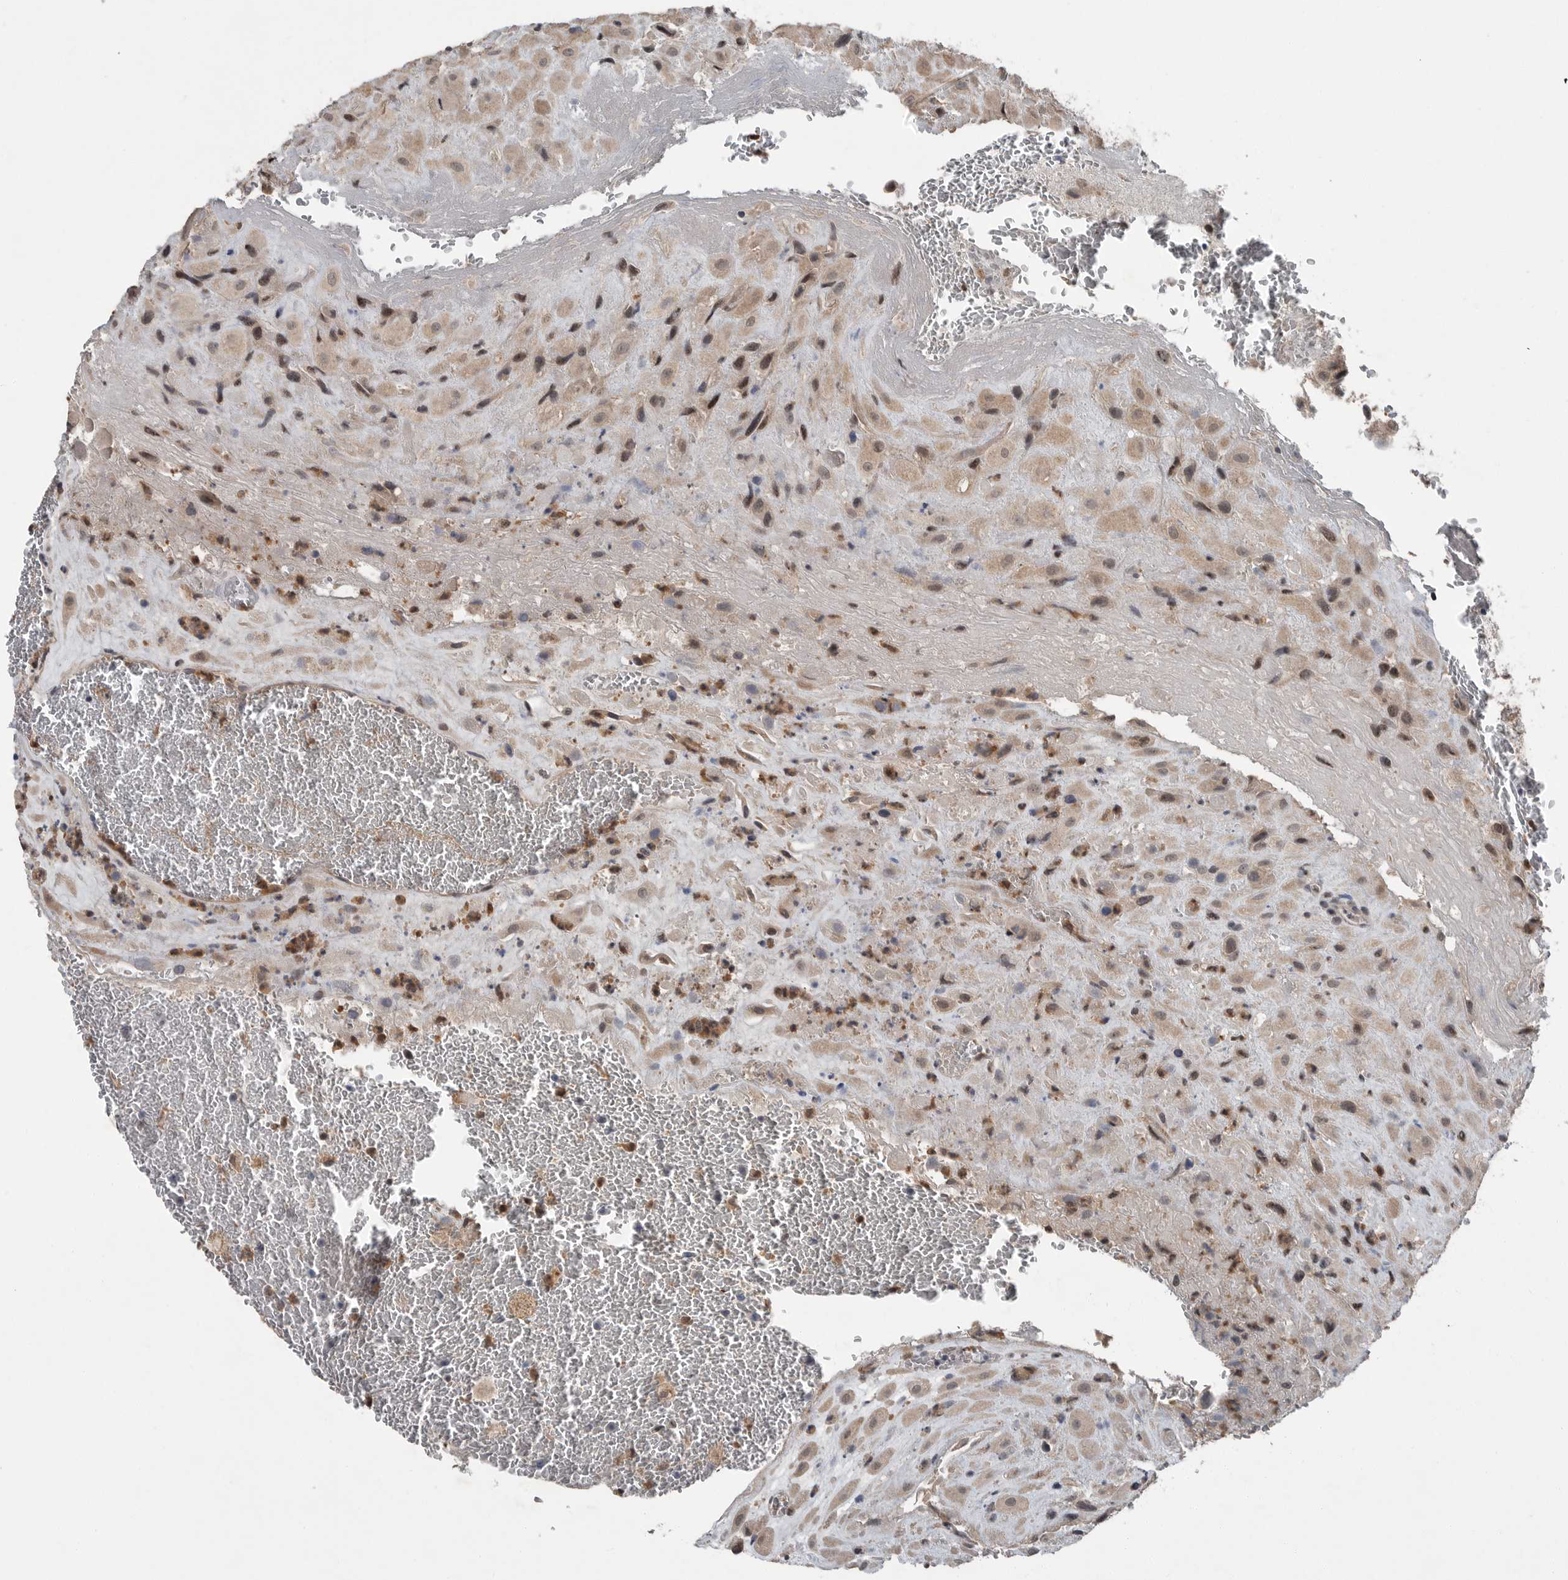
{"staining": {"intensity": "moderate", "quantity": "25%-75%", "location": "cytoplasmic/membranous,nuclear"}, "tissue": "placenta", "cell_type": "Decidual cells", "image_type": "normal", "snomed": [{"axis": "morphology", "description": "Normal tissue, NOS"}, {"axis": "topography", "description": "Placenta"}], "caption": "DAB (3,3'-diaminobenzidine) immunohistochemical staining of normal human placenta exhibits moderate cytoplasmic/membranous,nuclear protein expression in about 25%-75% of decidual cells.", "gene": "SCP2", "patient": {"sex": "female", "age": 35}}